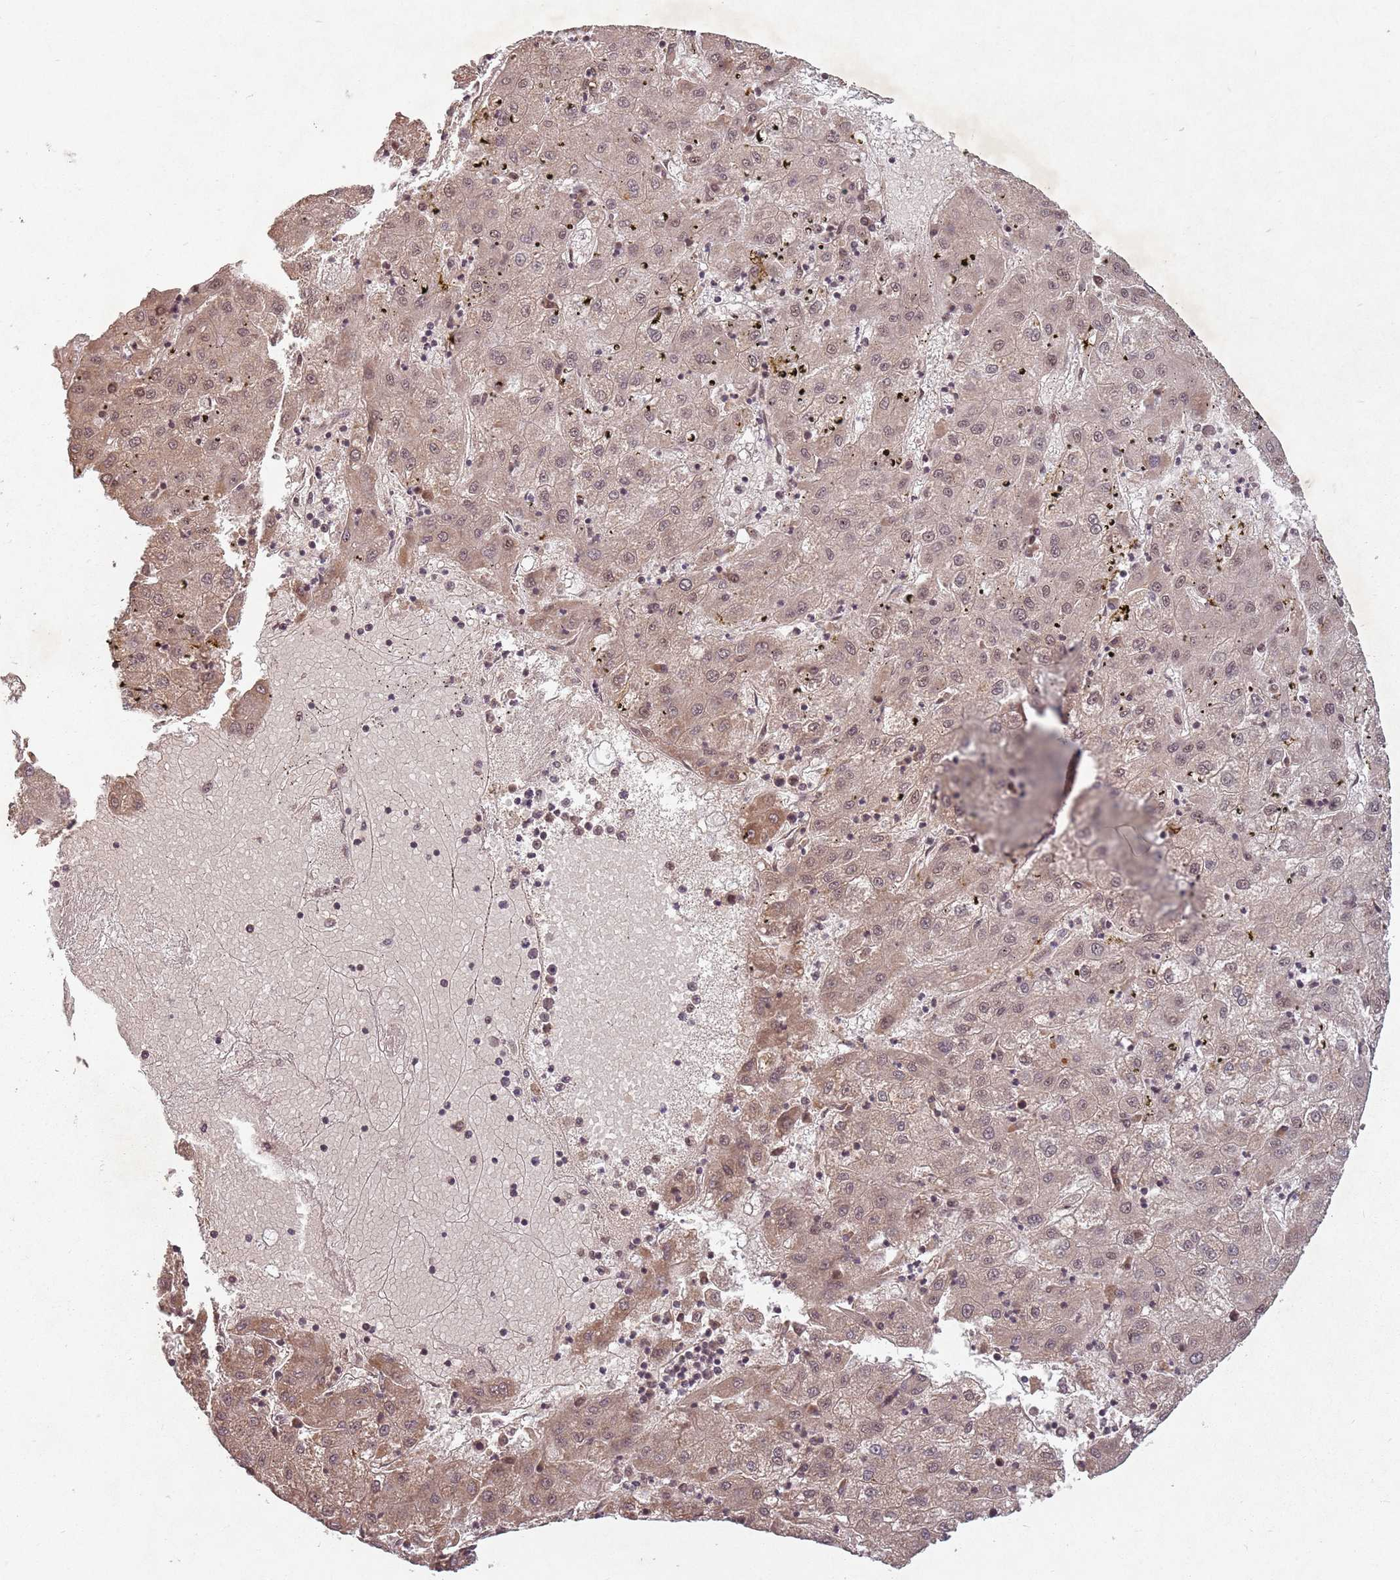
{"staining": {"intensity": "moderate", "quantity": "25%-75%", "location": "cytoplasmic/membranous,nuclear"}, "tissue": "liver cancer", "cell_type": "Tumor cells", "image_type": "cancer", "snomed": [{"axis": "morphology", "description": "Carcinoma, Hepatocellular, NOS"}, {"axis": "topography", "description": "Liver"}], "caption": "A high-resolution image shows IHC staining of liver cancer (hepatocellular carcinoma), which reveals moderate cytoplasmic/membranous and nuclear expression in about 25%-75% of tumor cells. (DAB IHC, brown staining for protein, blue staining for nuclei).", "gene": "NCBP1", "patient": {"sex": "male", "age": 72}}